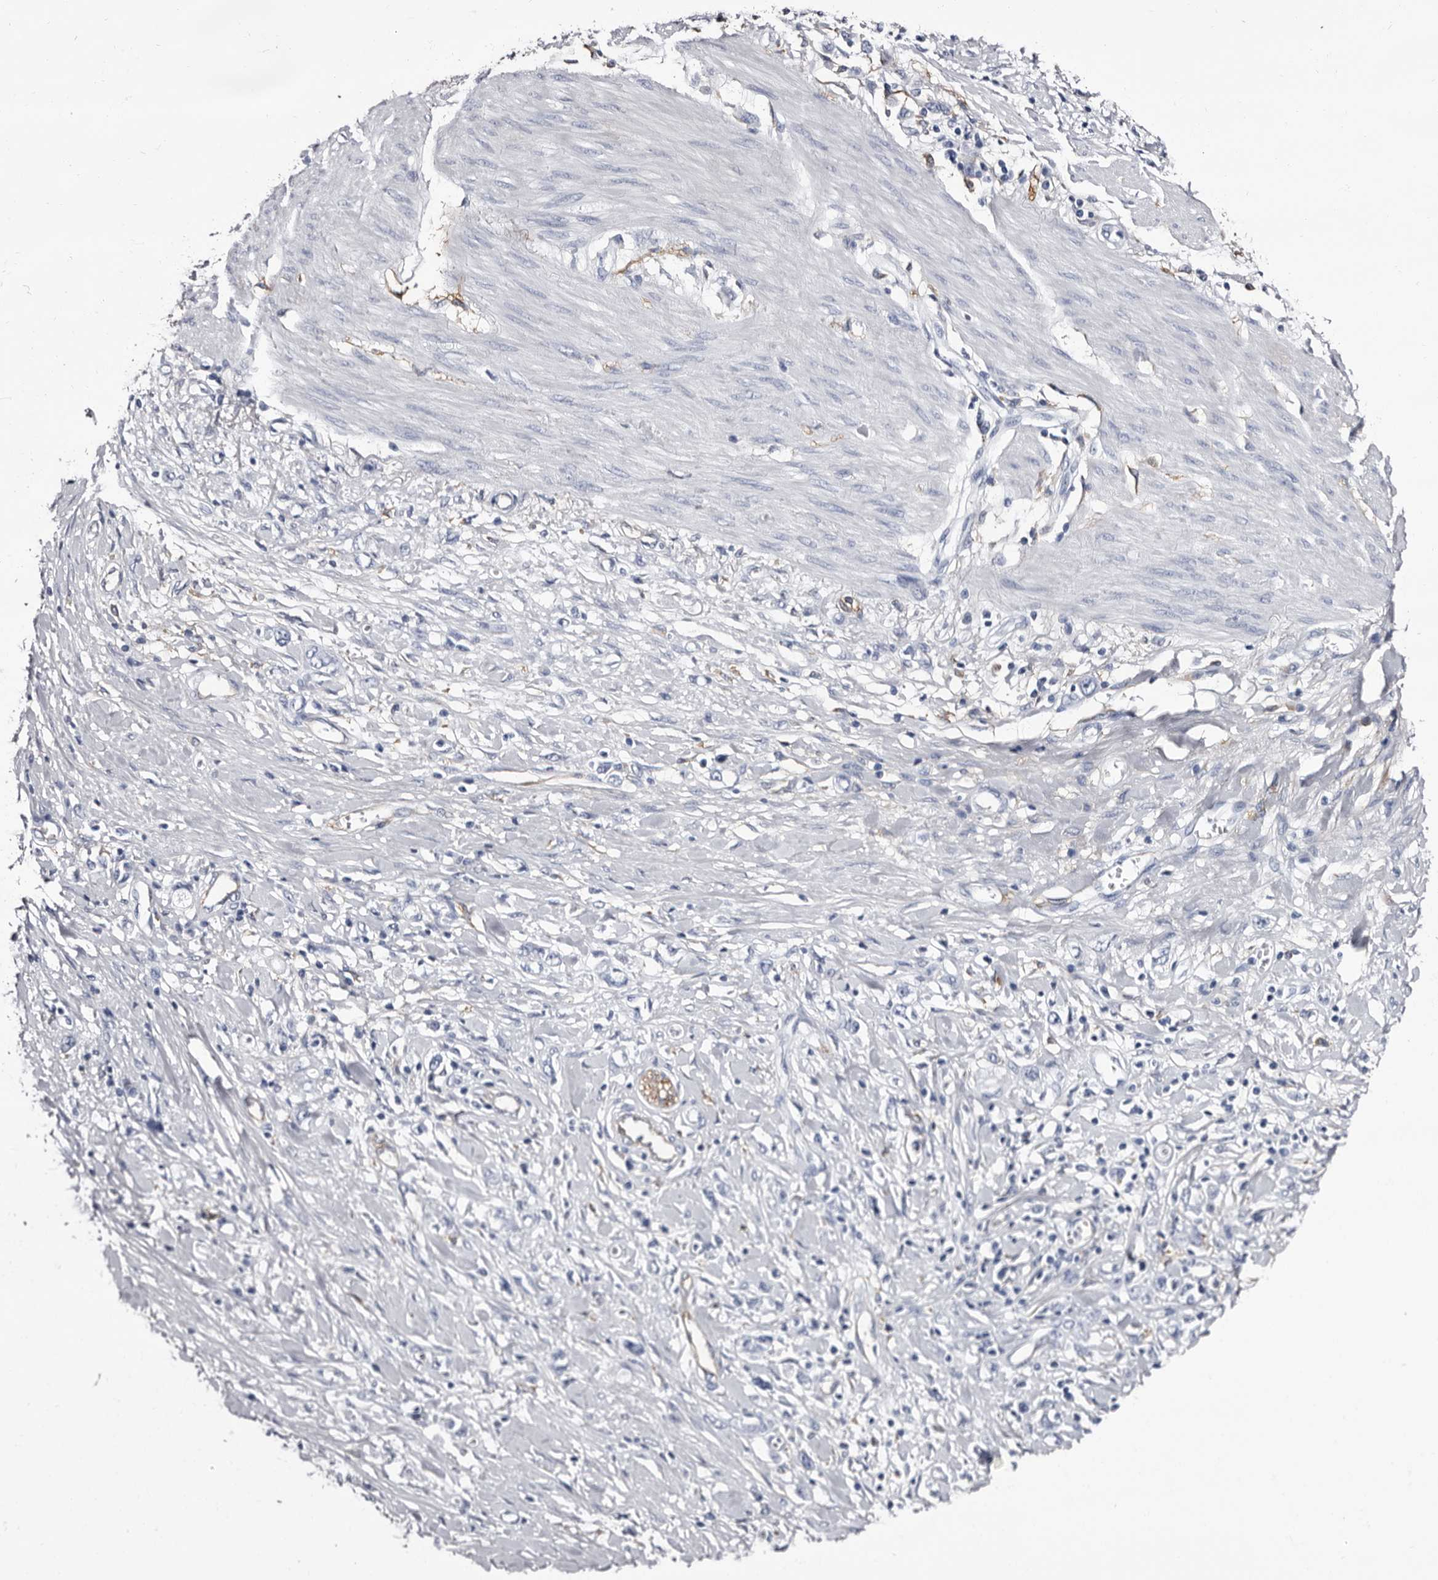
{"staining": {"intensity": "negative", "quantity": "none", "location": "none"}, "tissue": "stomach cancer", "cell_type": "Tumor cells", "image_type": "cancer", "snomed": [{"axis": "morphology", "description": "Adenocarcinoma, NOS"}, {"axis": "topography", "description": "Stomach"}], "caption": "A high-resolution image shows immunohistochemistry (IHC) staining of adenocarcinoma (stomach), which reveals no significant staining in tumor cells.", "gene": "EPB41L3", "patient": {"sex": "female", "age": 76}}